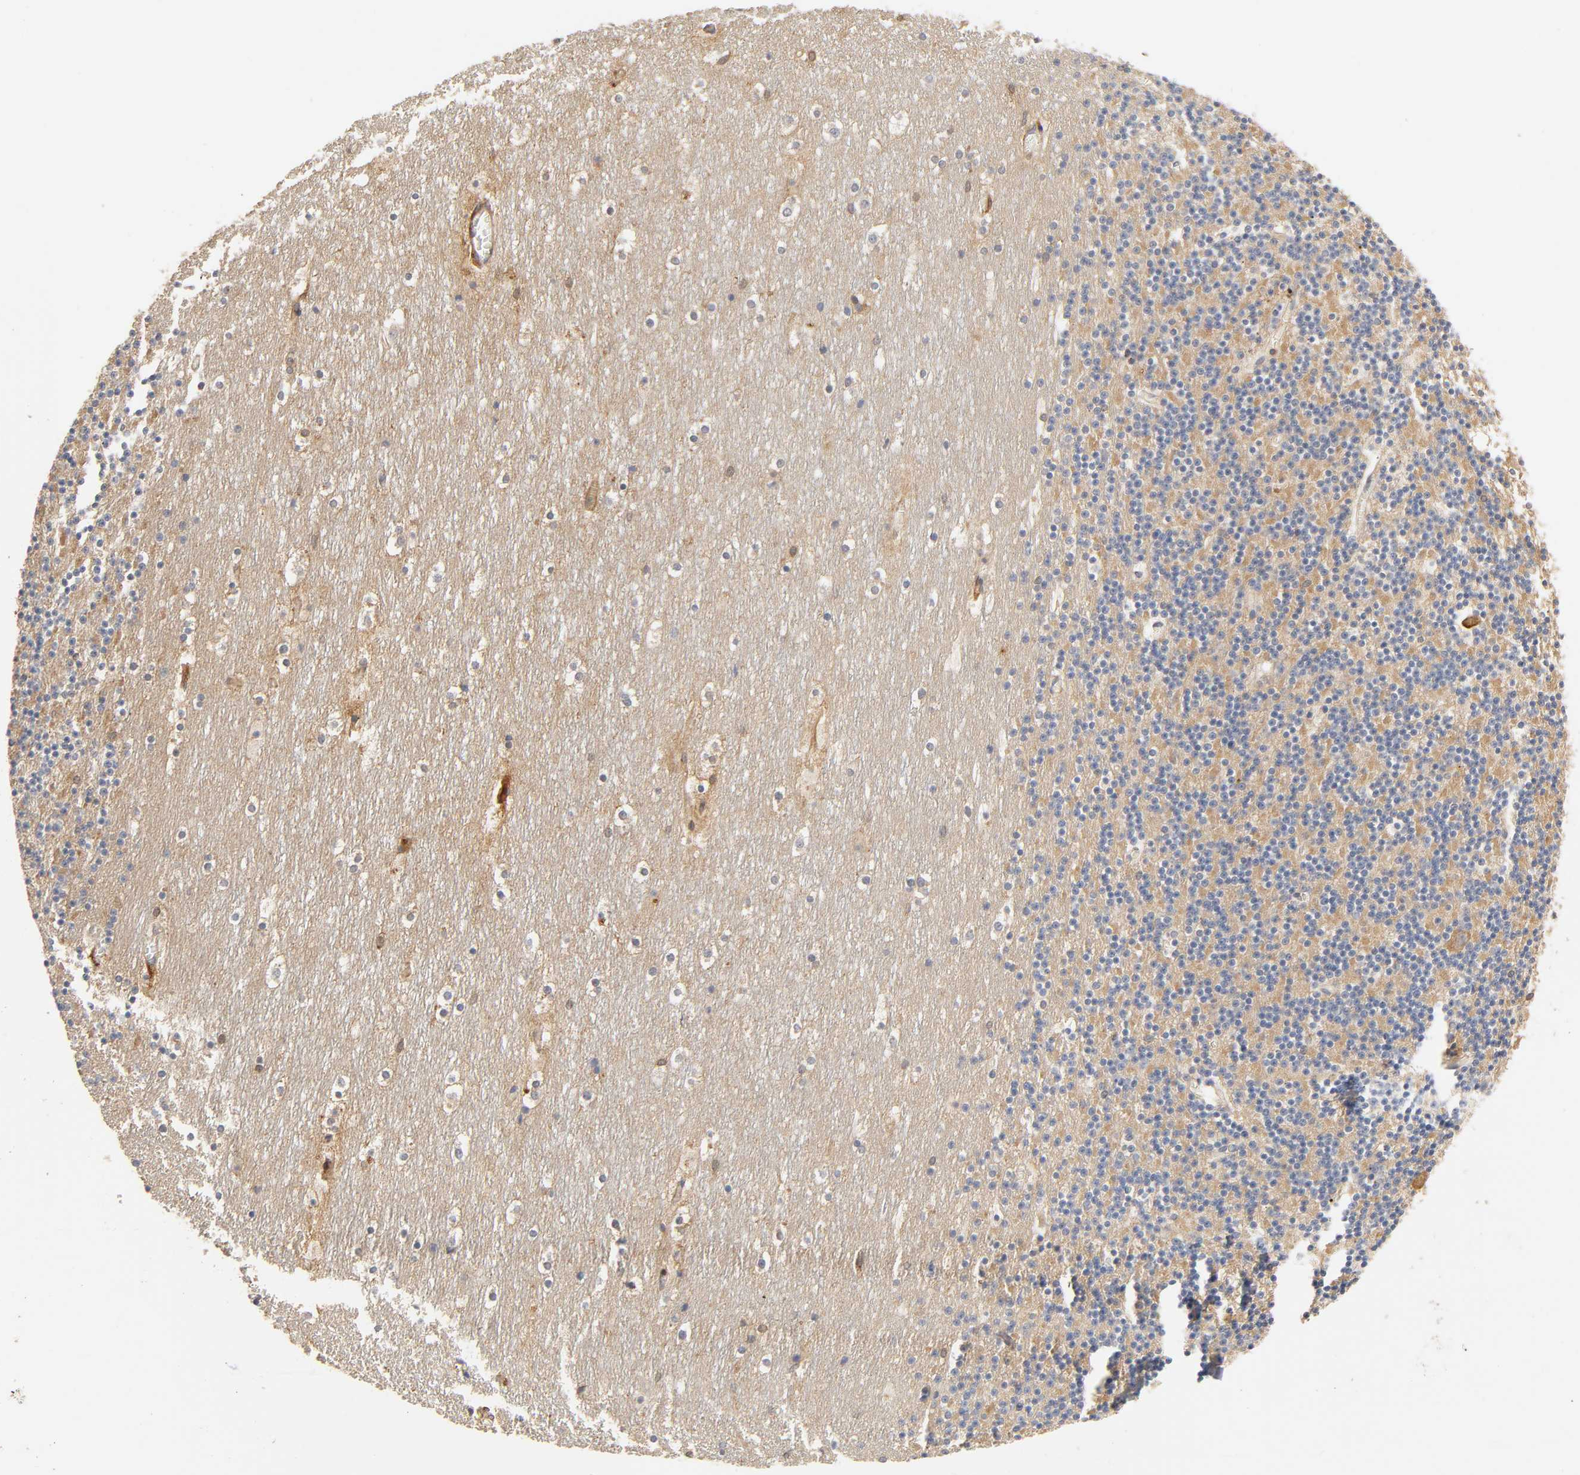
{"staining": {"intensity": "weak", "quantity": ">75%", "location": "cytoplasmic/membranous"}, "tissue": "cerebellum", "cell_type": "Cells in granular layer", "image_type": "normal", "snomed": [{"axis": "morphology", "description": "Normal tissue, NOS"}, {"axis": "topography", "description": "Cerebellum"}], "caption": "Cerebellum stained with a brown dye displays weak cytoplasmic/membranous positive staining in approximately >75% of cells in granular layer.", "gene": "RHOA", "patient": {"sex": "male", "age": 45}}